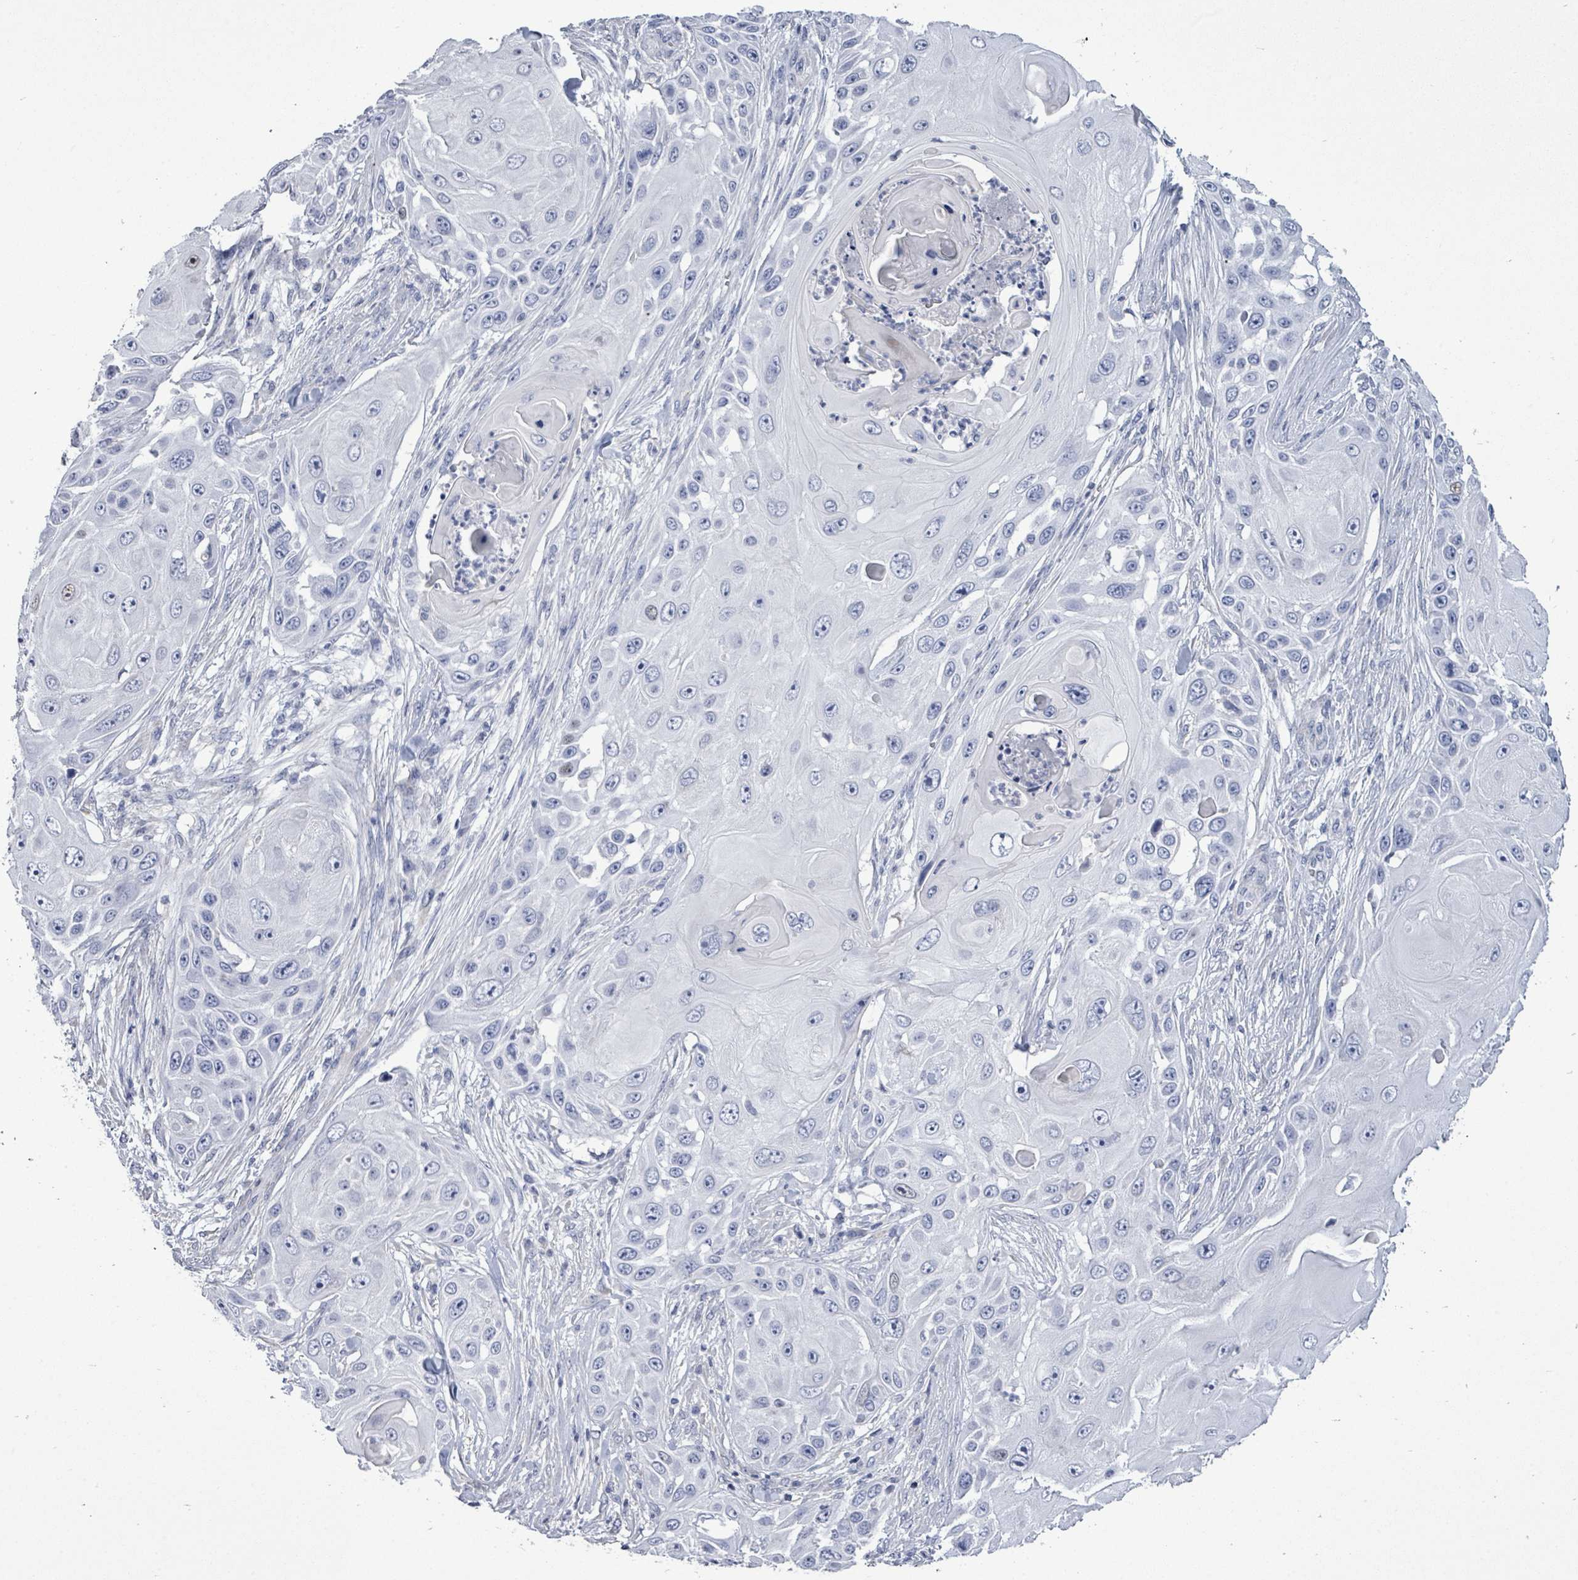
{"staining": {"intensity": "negative", "quantity": "none", "location": "none"}, "tissue": "skin cancer", "cell_type": "Tumor cells", "image_type": "cancer", "snomed": [{"axis": "morphology", "description": "Squamous cell carcinoma, NOS"}, {"axis": "topography", "description": "Skin"}], "caption": "DAB (3,3'-diaminobenzidine) immunohistochemical staining of human skin cancer demonstrates no significant staining in tumor cells.", "gene": "CT45A5", "patient": {"sex": "female", "age": 44}}